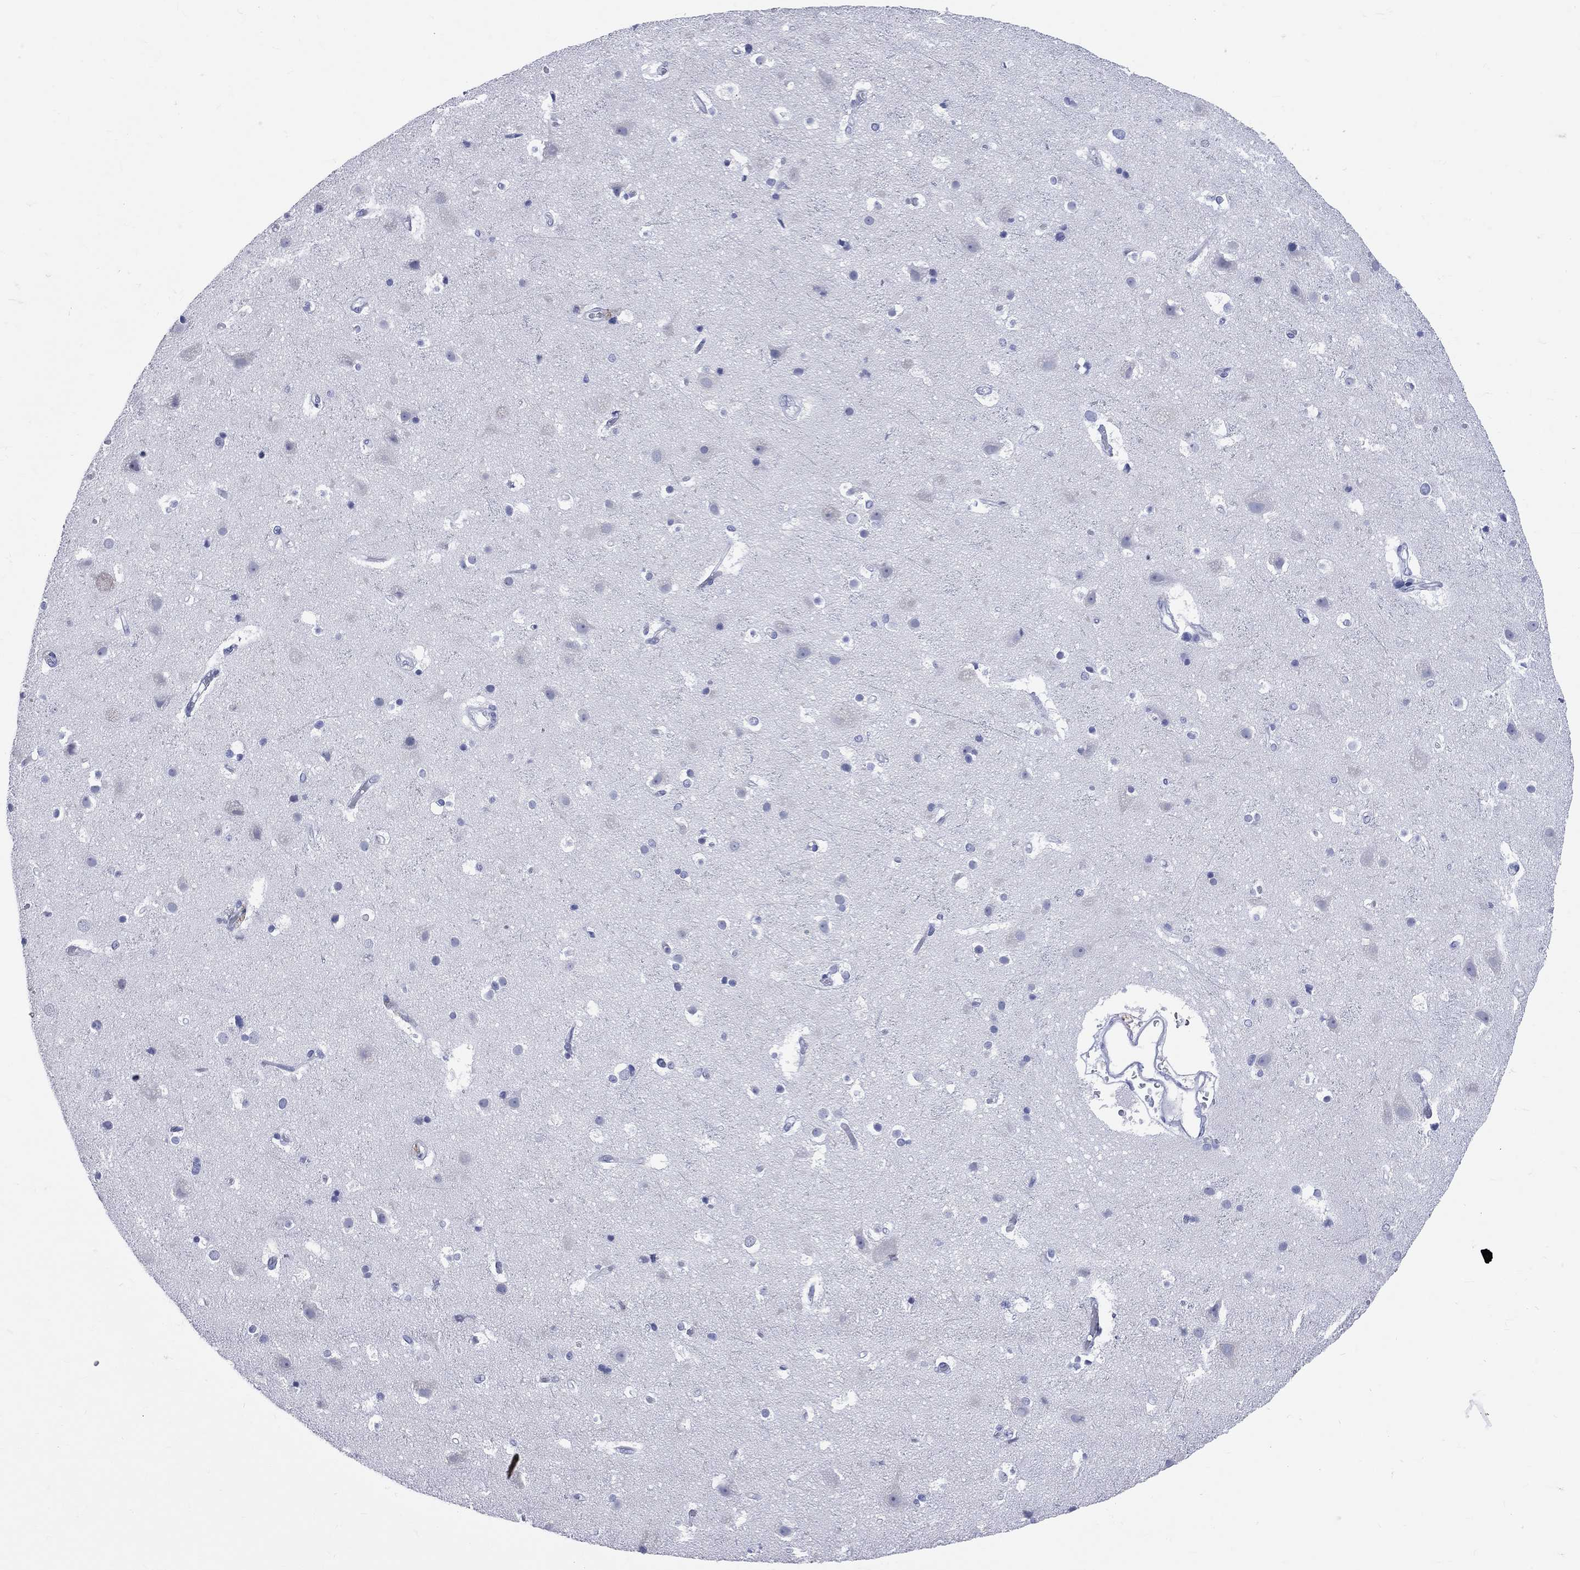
{"staining": {"intensity": "negative", "quantity": "none", "location": "none"}, "tissue": "cerebral cortex", "cell_type": "Endothelial cells", "image_type": "normal", "snomed": [{"axis": "morphology", "description": "Normal tissue, NOS"}, {"axis": "topography", "description": "Cerebral cortex"}], "caption": "Immunohistochemistry of unremarkable cerebral cortex exhibits no positivity in endothelial cells.", "gene": "CYLC1", "patient": {"sex": "female", "age": 52}}